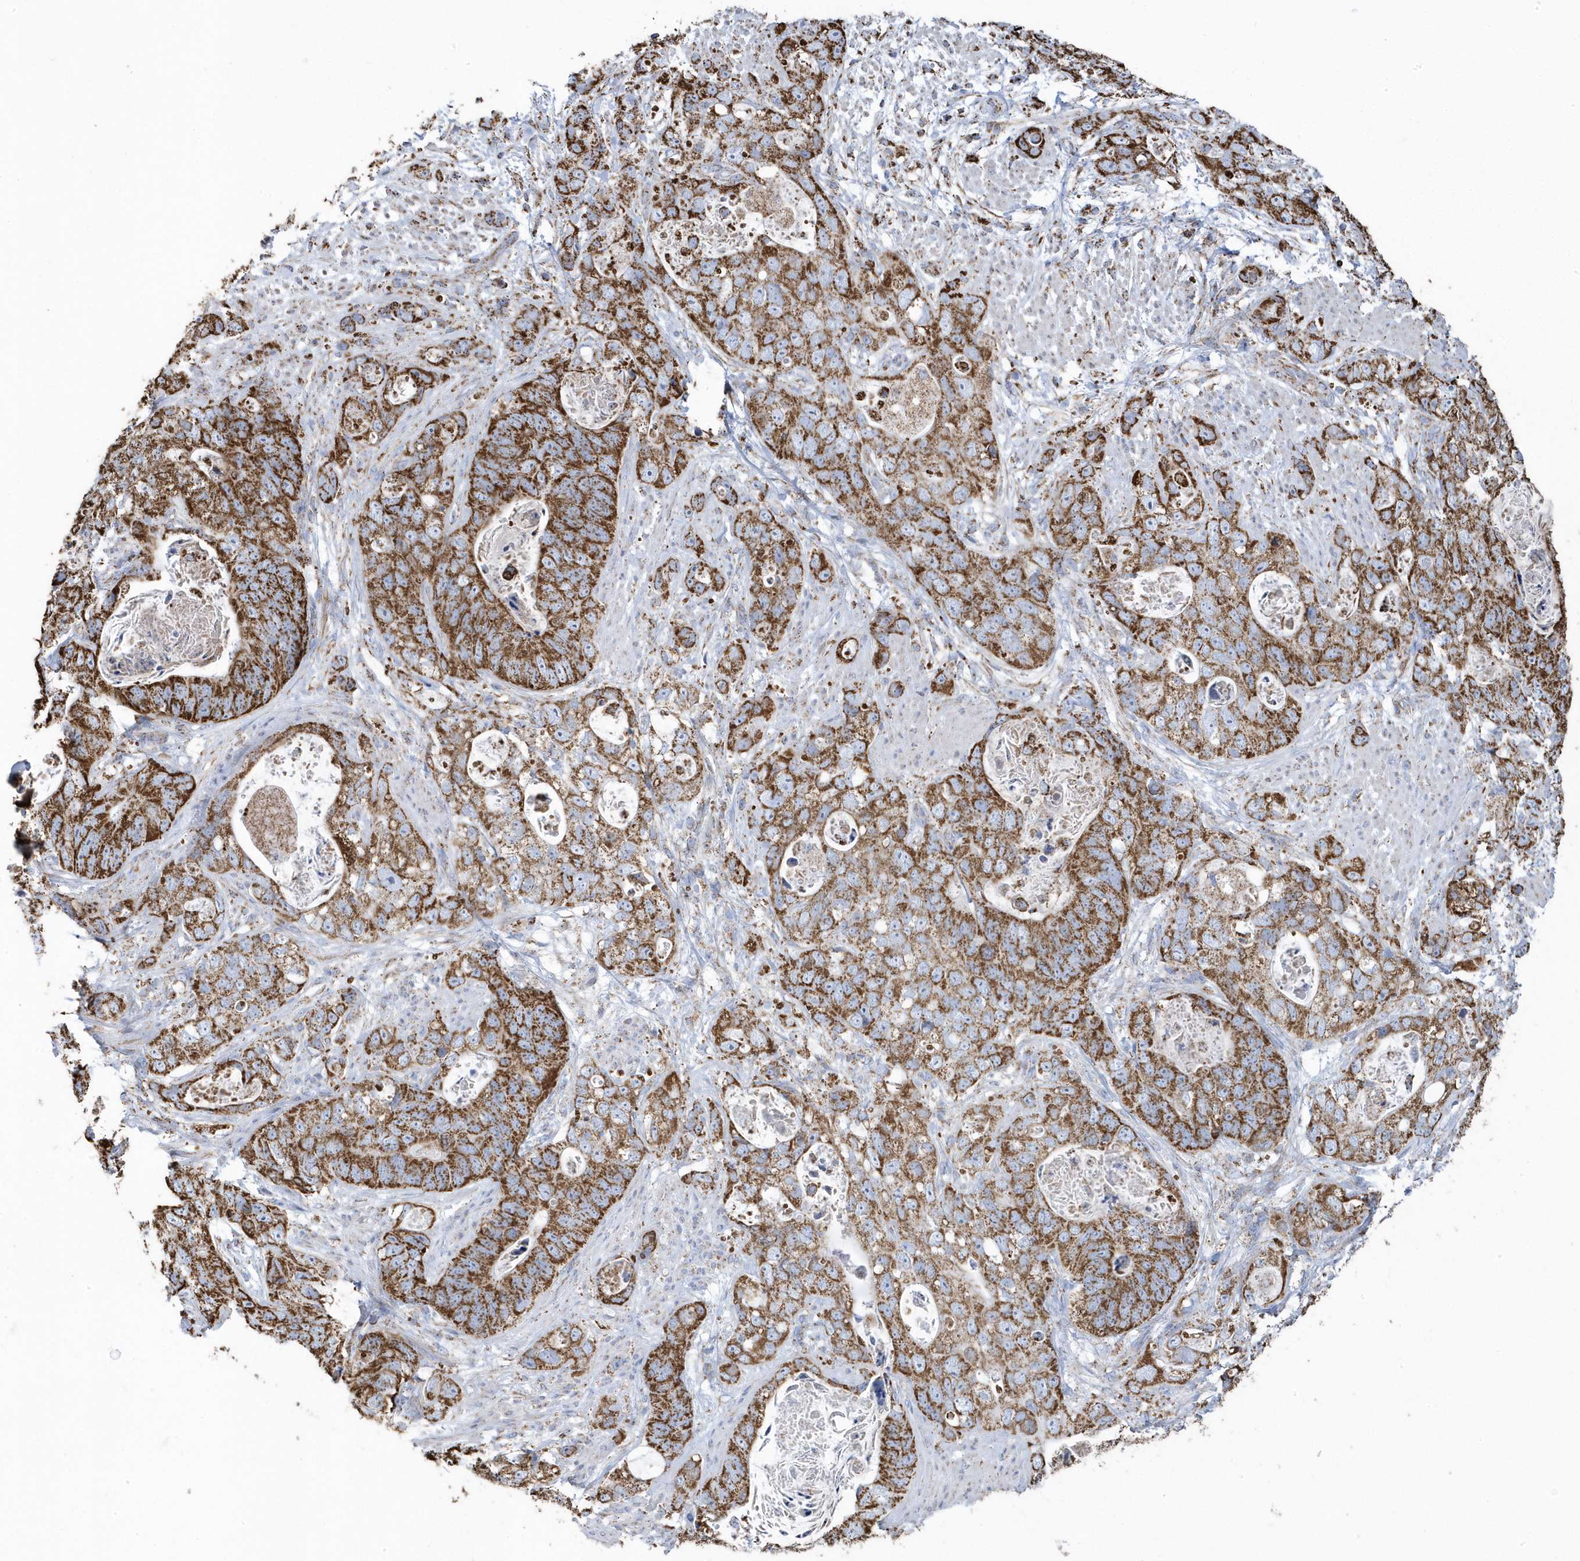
{"staining": {"intensity": "strong", "quantity": ">75%", "location": "cytoplasmic/membranous"}, "tissue": "stomach cancer", "cell_type": "Tumor cells", "image_type": "cancer", "snomed": [{"axis": "morphology", "description": "Adenocarcinoma, NOS"}, {"axis": "topography", "description": "Stomach"}], "caption": "This histopathology image reveals IHC staining of human stomach adenocarcinoma, with high strong cytoplasmic/membranous positivity in about >75% of tumor cells.", "gene": "GTPBP8", "patient": {"sex": "female", "age": 89}}